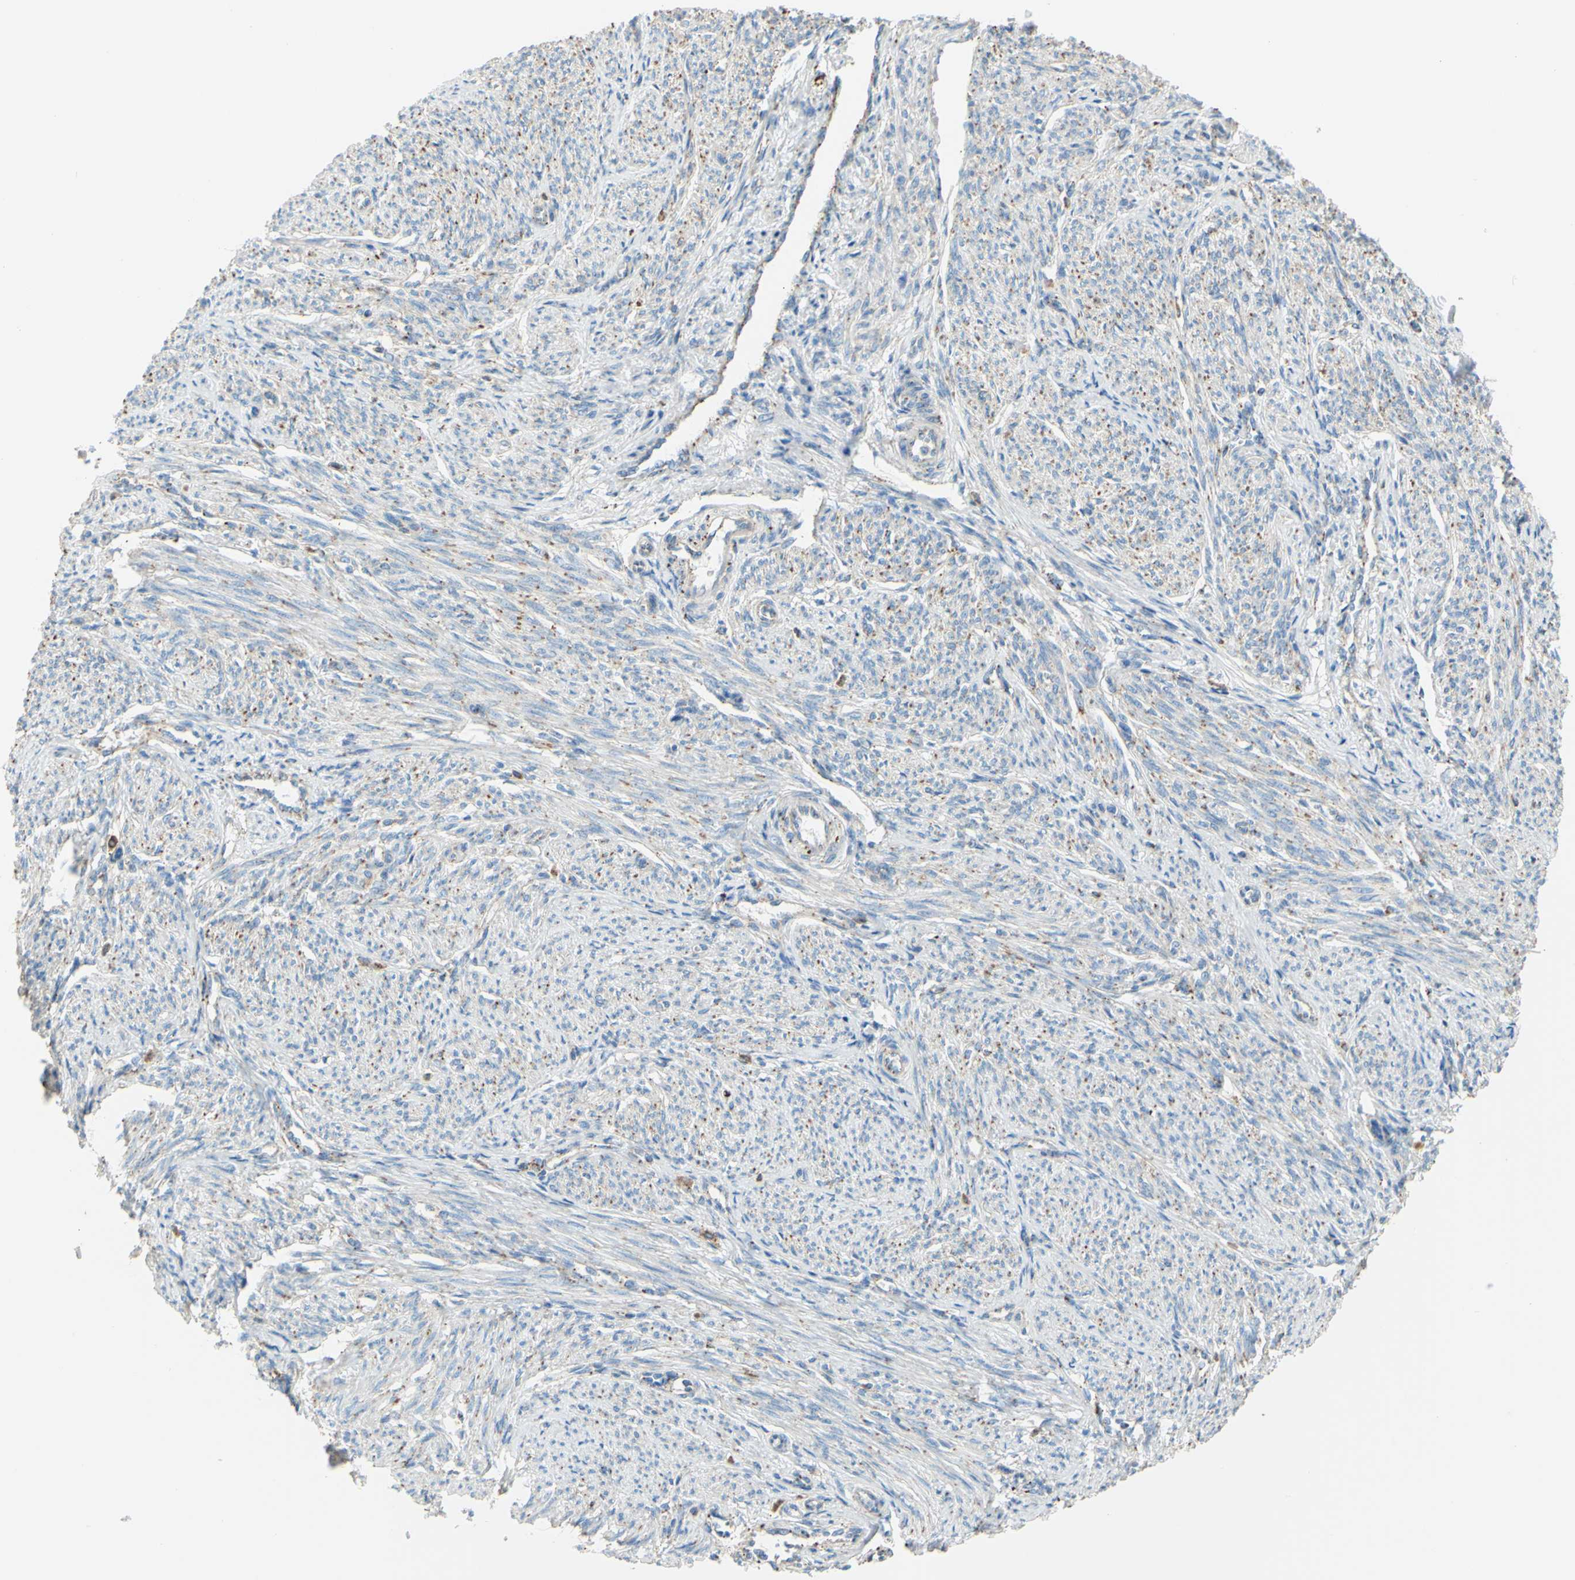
{"staining": {"intensity": "moderate", "quantity": "25%-75%", "location": "cytoplasmic/membranous"}, "tissue": "smooth muscle", "cell_type": "Smooth muscle cells", "image_type": "normal", "snomed": [{"axis": "morphology", "description": "Normal tissue, NOS"}, {"axis": "topography", "description": "Smooth muscle"}], "caption": "High-magnification brightfield microscopy of benign smooth muscle stained with DAB (3,3'-diaminobenzidine) (brown) and counterstained with hematoxylin (blue). smooth muscle cells exhibit moderate cytoplasmic/membranous staining is present in about25%-75% of cells. (Stains: DAB (3,3'-diaminobenzidine) in brown, nuclei in blue, Microscopy: brightfield microscopy at high magnification).", "gene": "CTSD", "patient": {"sex": "female", "age": 65}}